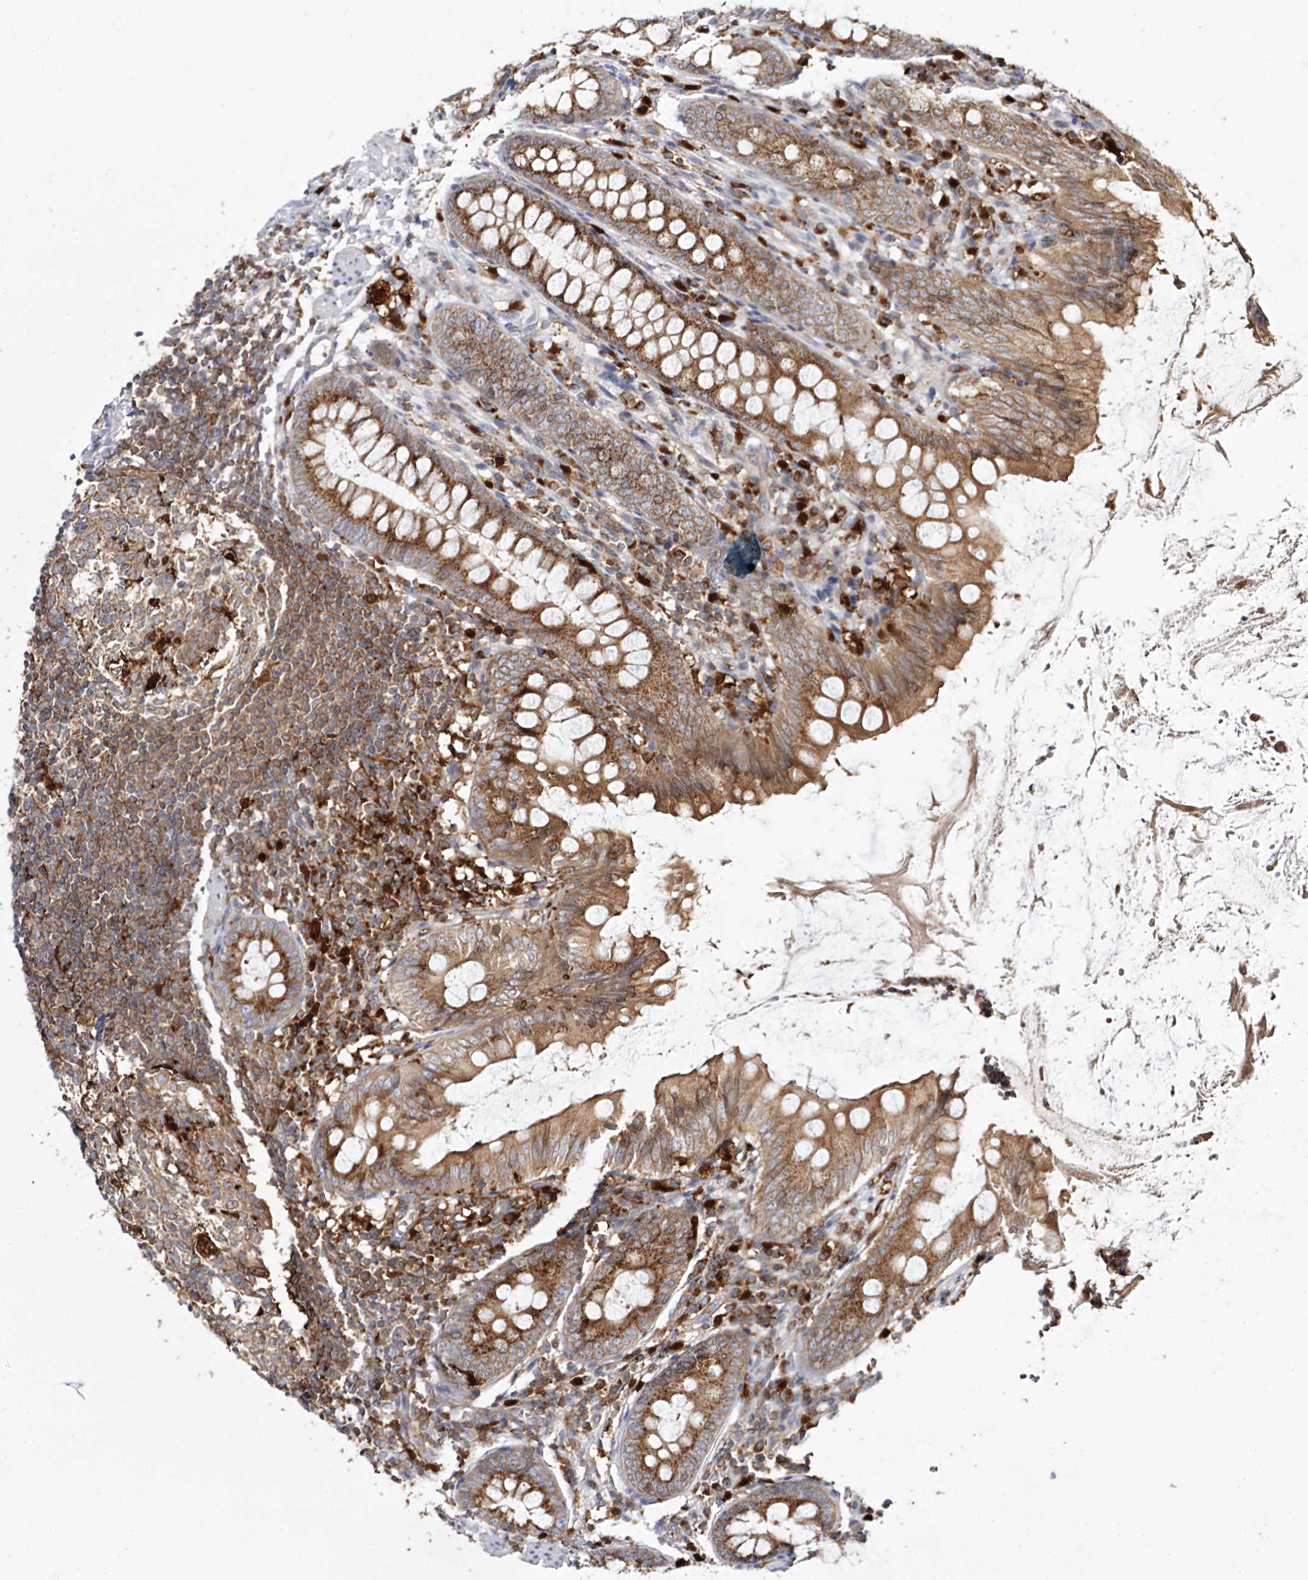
{"staining": {"intensity": "strong", "quantity": ">75%", "location": "cytoplasmic/membranous"}, "tissue": "appendix", "cell_type": "Glandular cells", "image_type": "normal", "snomed": [{"axis": "morphology", "description": "Normal tissue, NOS"}, {"axis": "topography", "description": "Appendix"}], "caption": "Protein analysis of benign appendix reveals strong cytoplasmic/membranous staining in approximately >75% of glandular cells.", "gene": "ARCN1", "patient": {"sex": "female", "age": 77}}